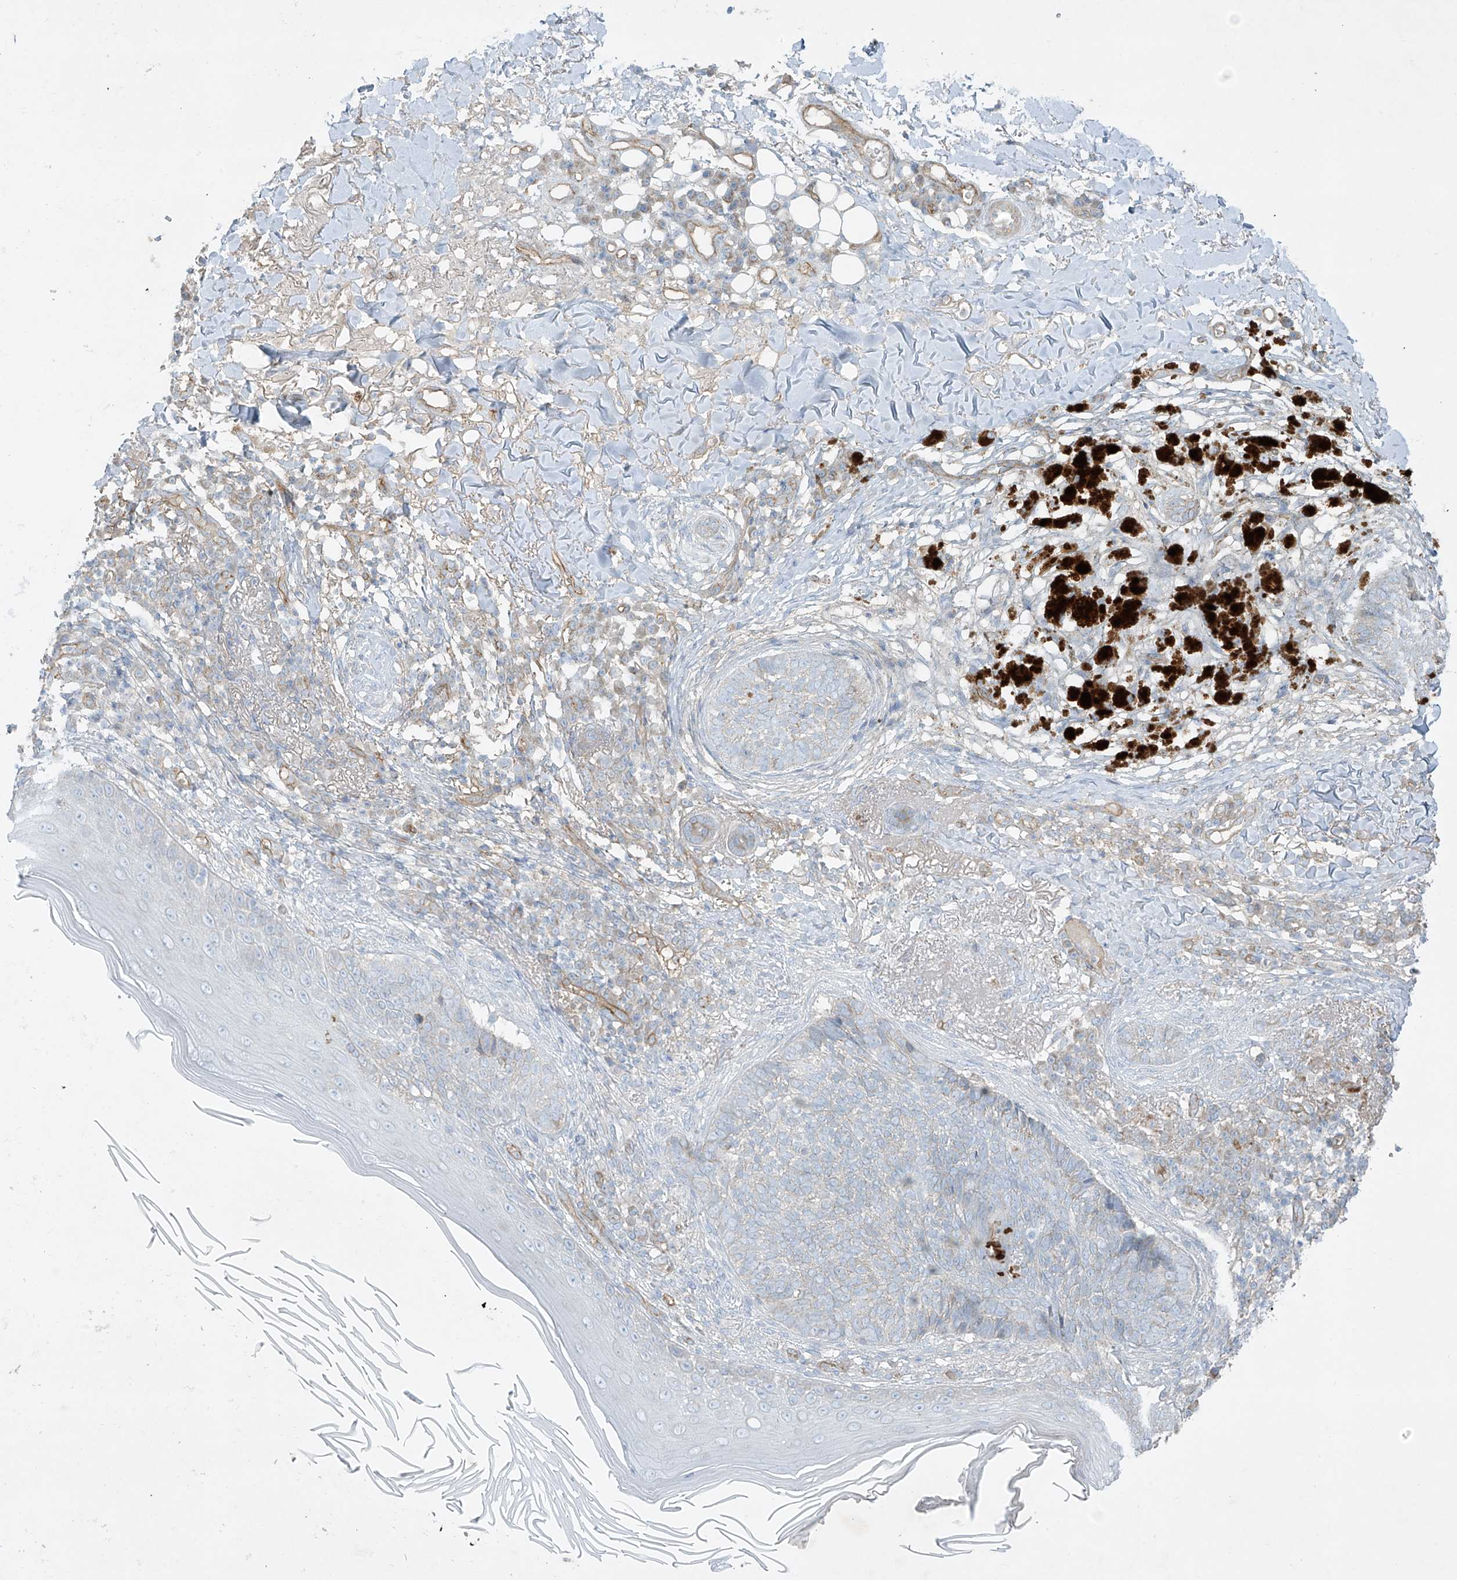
{"staining": {"intensity": "weak", "quantity": "25%-75%", "location": "cytoplasmic/membranous"}, "tissue": "skin cancer", "cell_type": "Tumor cells", "image_type": "cancer", "snomed": [{"axis": "morphology", "description": "Basal cell carcinoma"}, {"axis": "topography", "description": "Skin"}], "caption": "Tumor cells show low levels of weak cytoplasmic/membranous expression in approximately 25%-75% of cells in human skin basal cell carcinoma. The protein of interest is shown in brown color, while the nuclei are stained blue.", "gene": "VAMP5", "patient": {"sex": "male", "age": 85}}